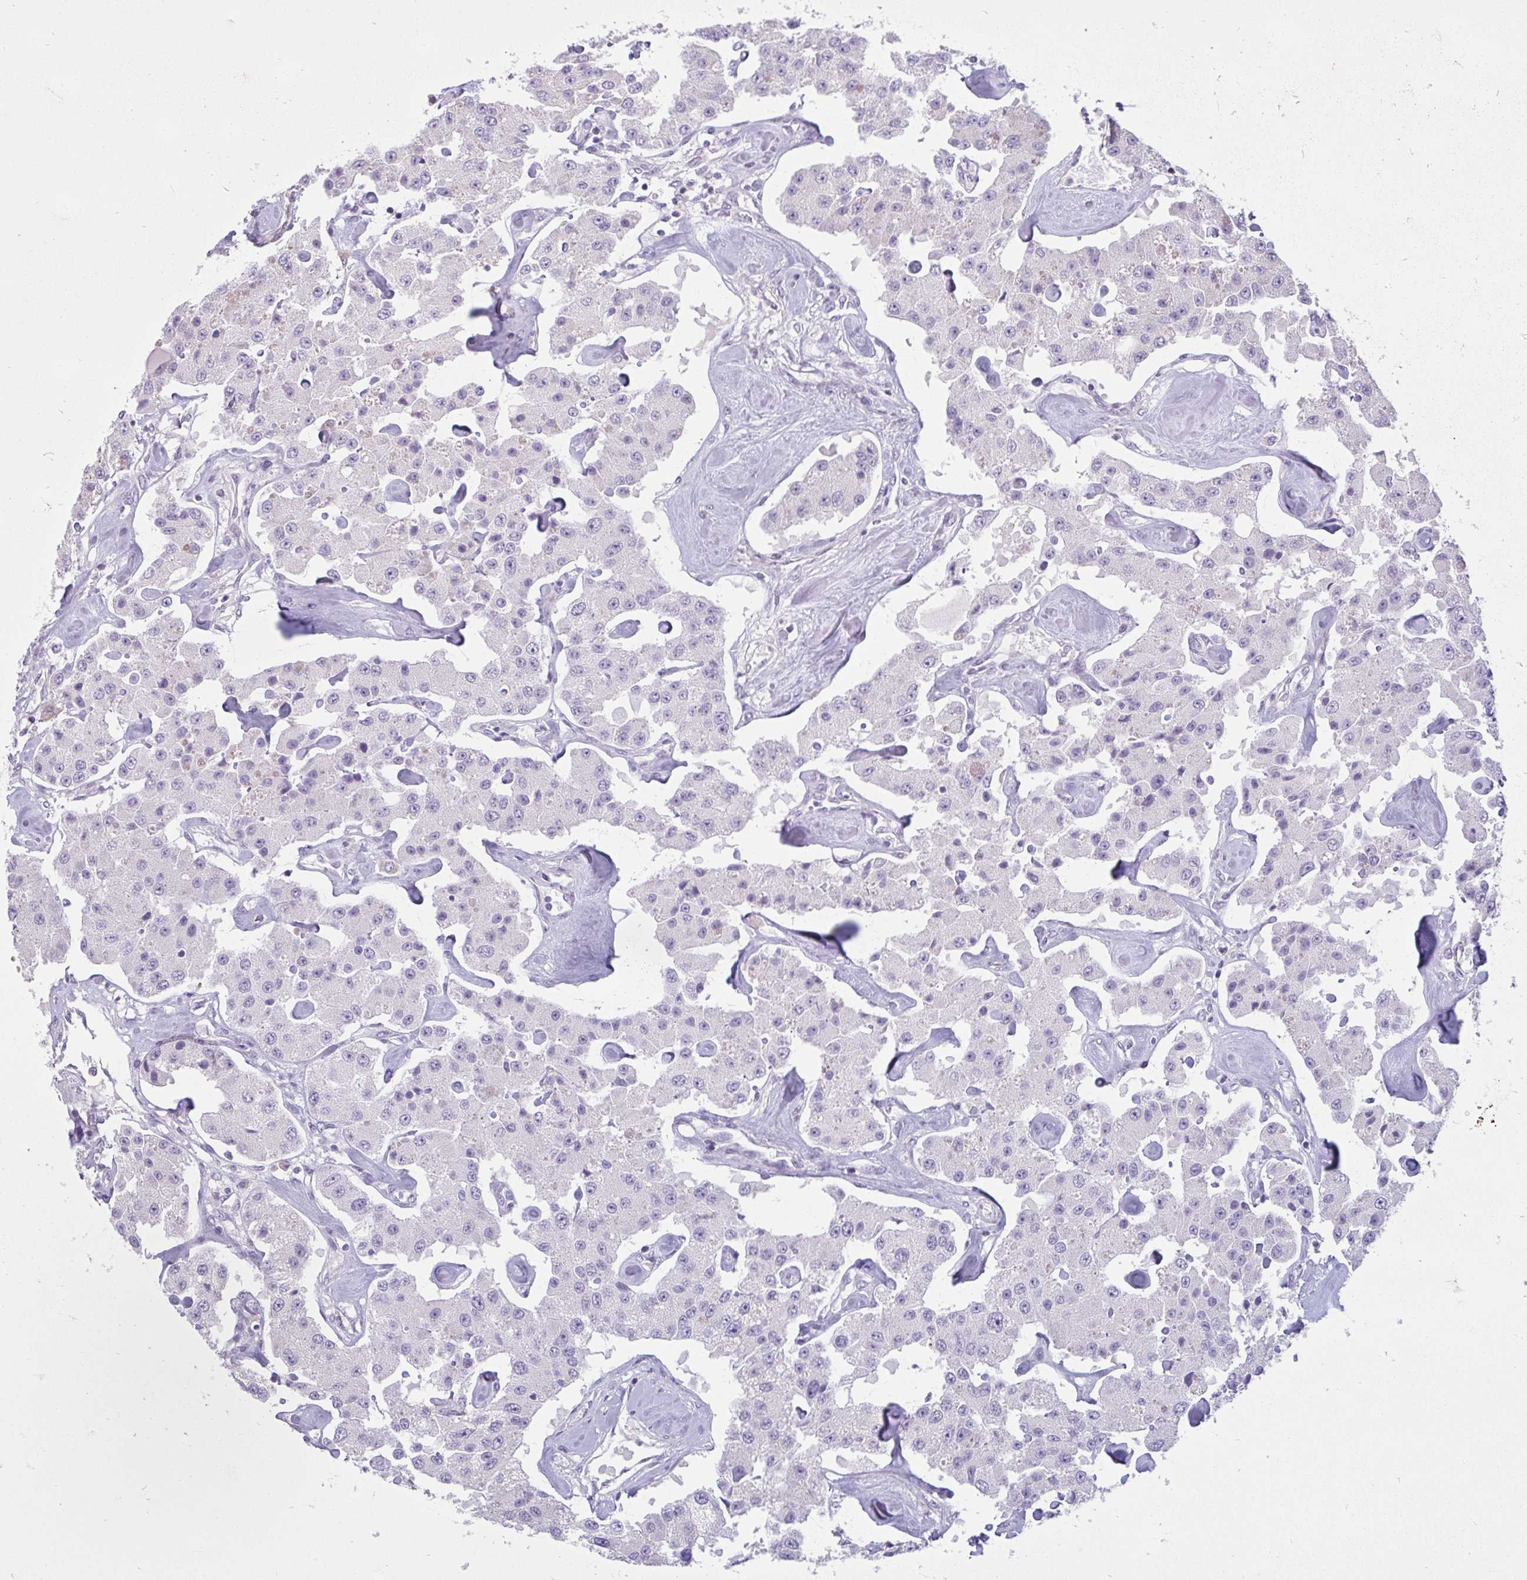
{"staining": {"intensity": "negative", "quantity": "none", "location": "none"}, "tissue": "carcinoid", "cell_type": "Tumor cells", "image_type": "cancer", "snomed": [{"axis": "morphology", "description": "Carcinoid, malignant, NOS"}, {"axis": "topography", "description": "Pancreas"}], "caption": "The immunohistochemistry (IHC) histopathology image has no significant positivity in tumor cells of carcinoid tissue.", "gene": "CDH19", "patient": {"sex": "male", "age": 41}}